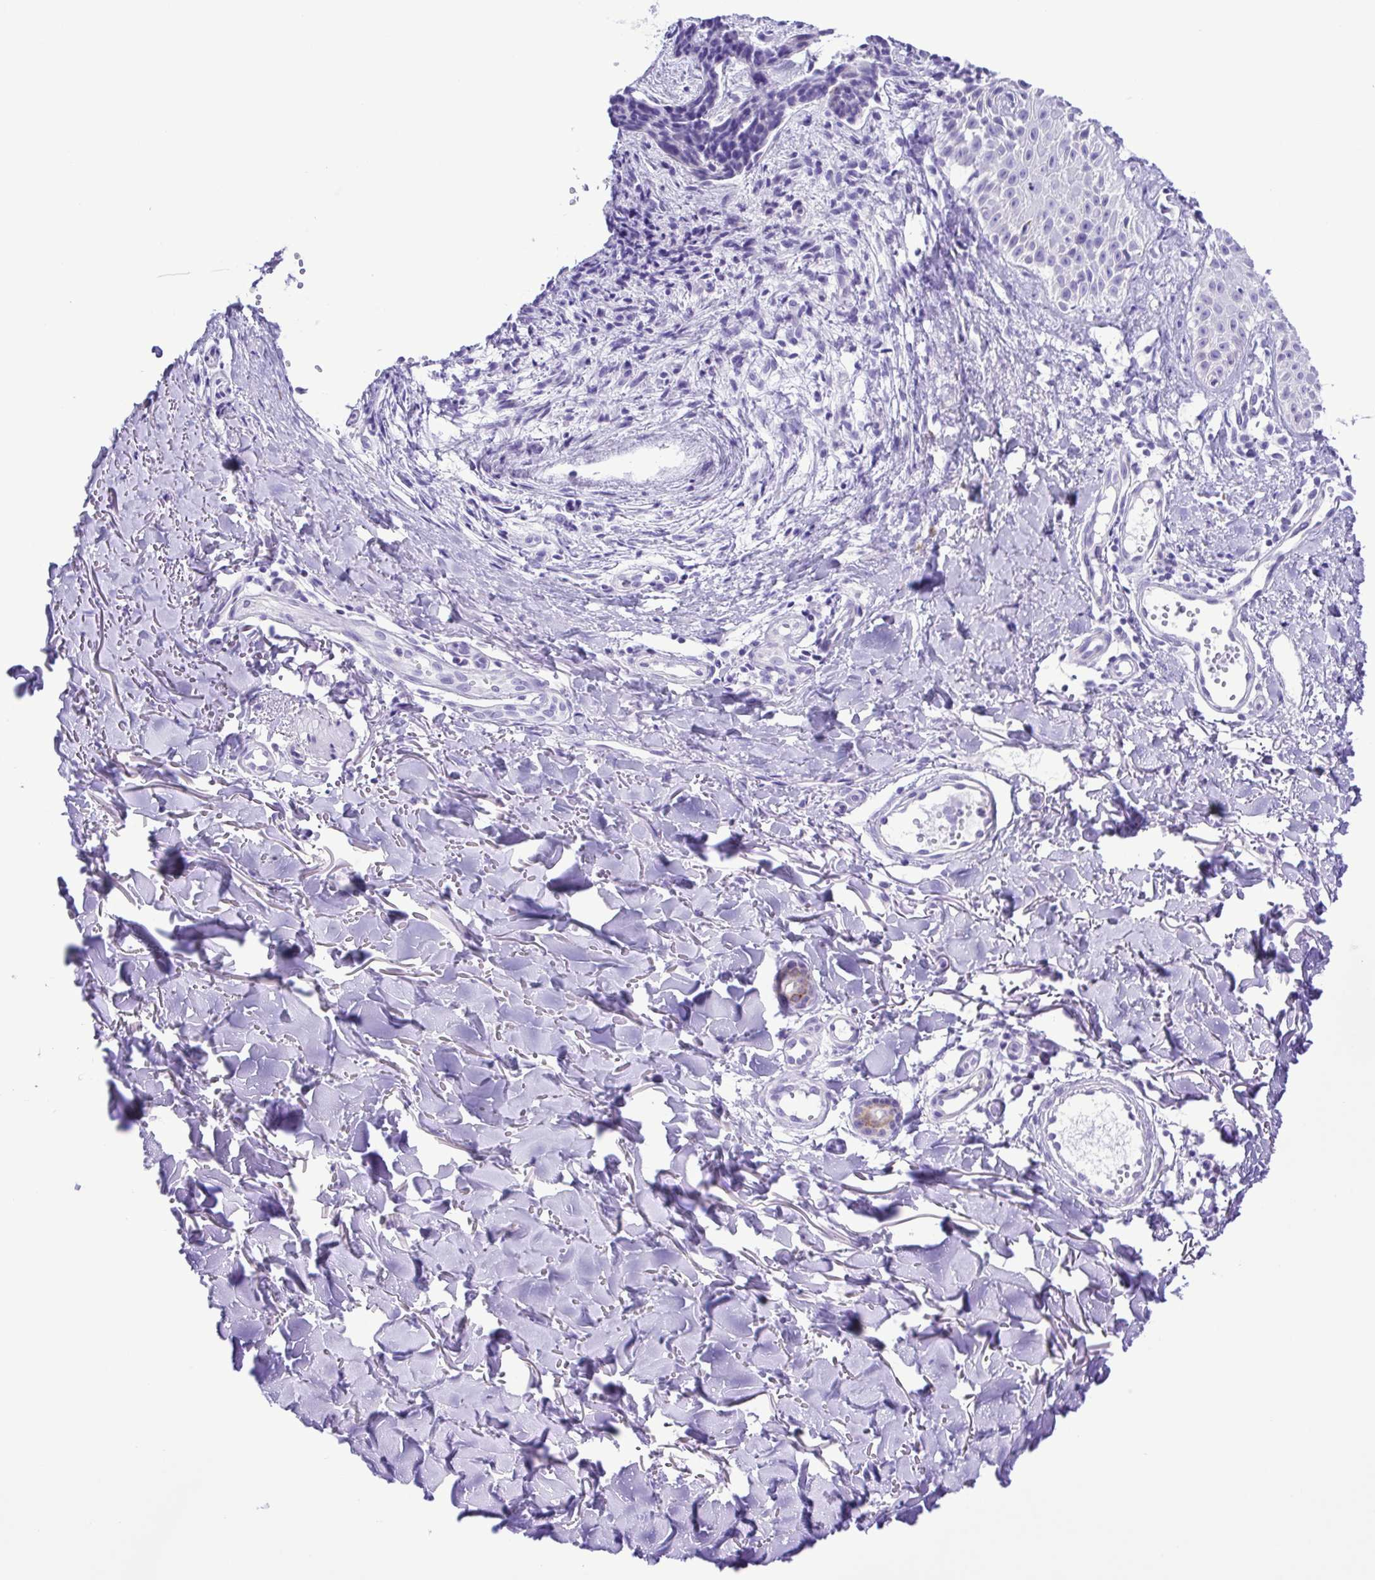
{"staining": {"intensity": "negative", "quantity": "none", "location": "none"}, "tissue": "skin cancer", "cell_type": "Tumor cells", "image_type": "cancer", "snomed": [{"axis": "morphology", "description": "Basal cell carcinoma"}, {"axis": "topography", "description": "Skin"}], "caption": "Skin basal cell carcinoma was stained to show a protein in brown. There is no significant expression in tumor cells.", "gene": "SYT1", "patient": {"sex": "male", "age": 78}}